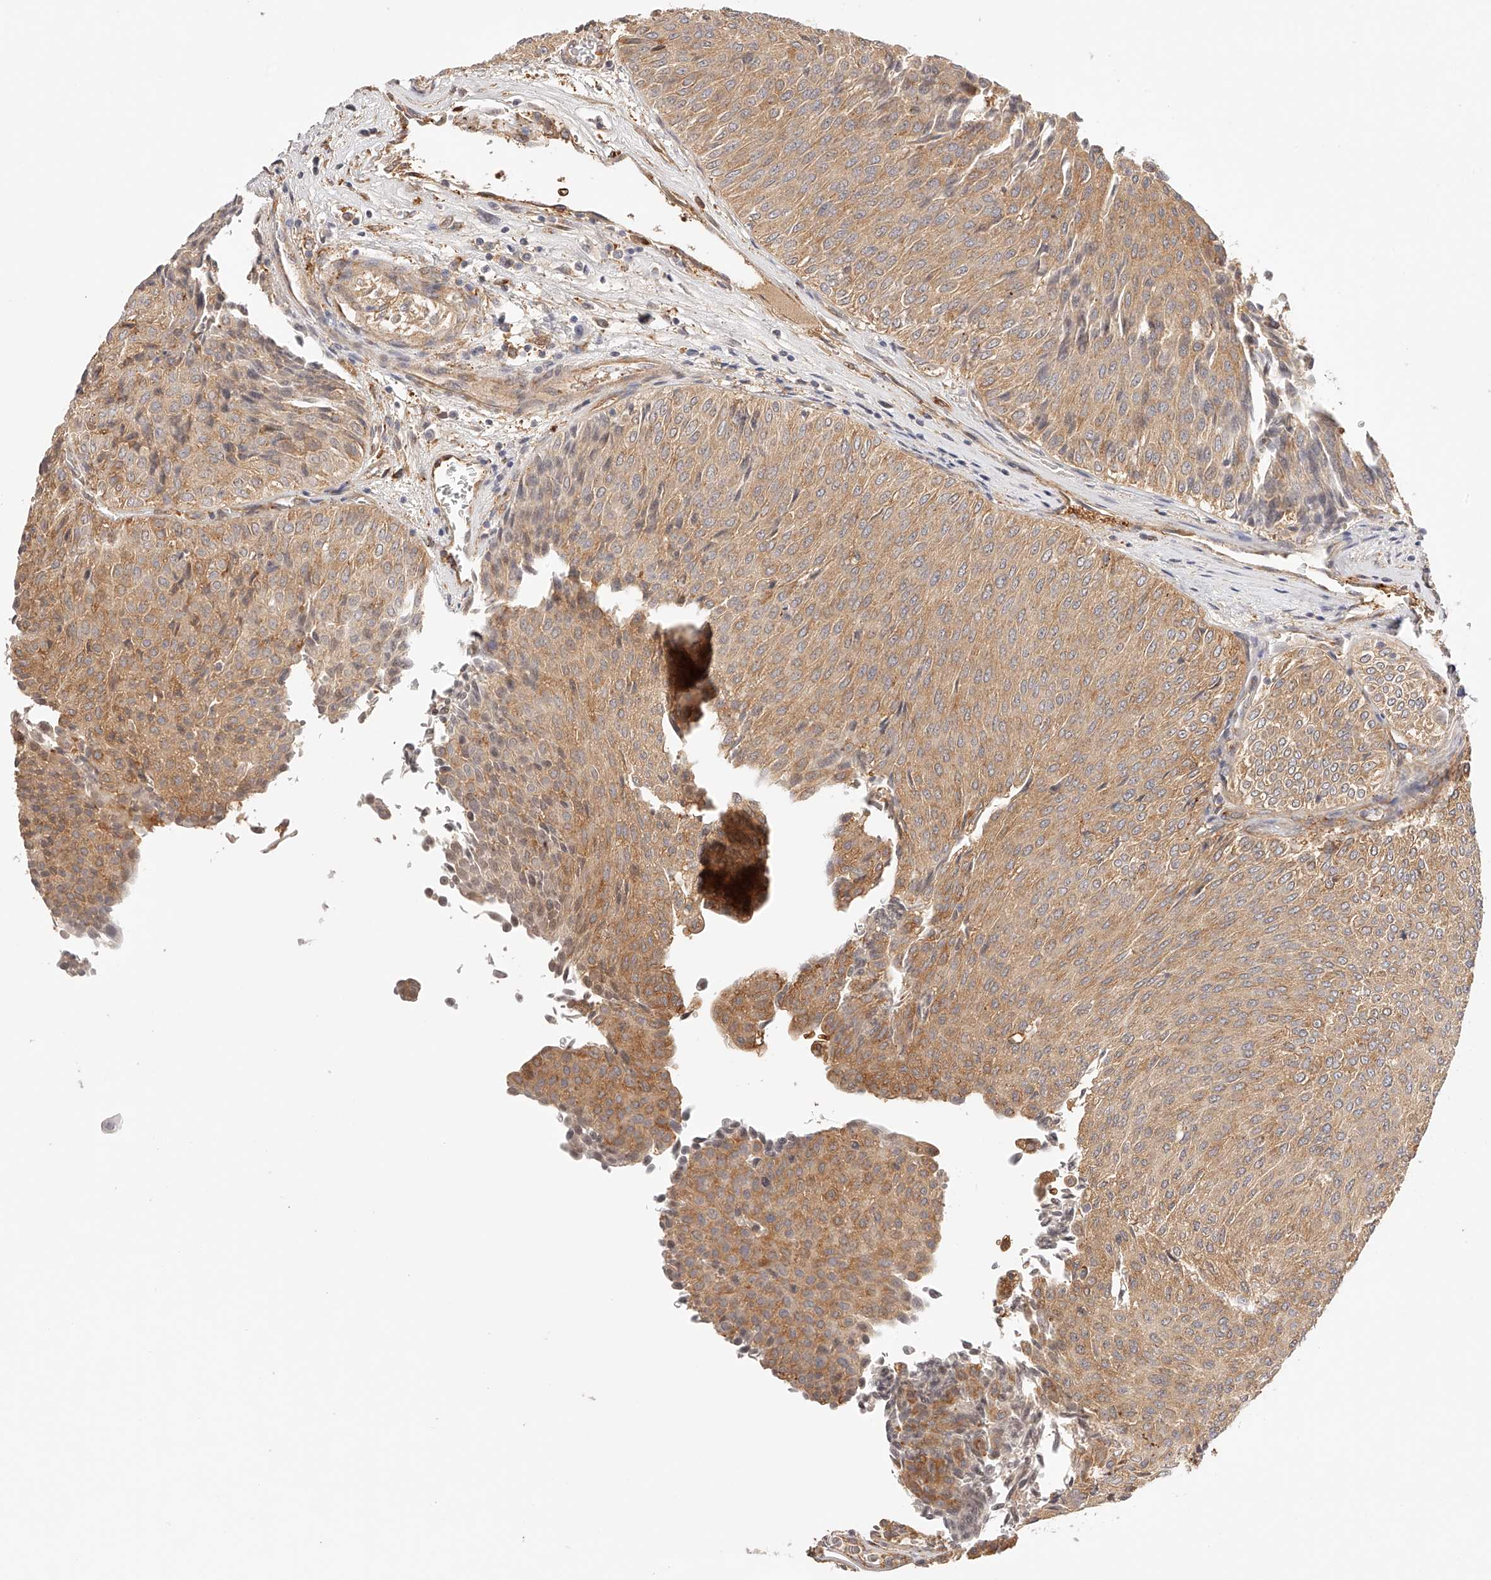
{"staining": {"intensity": "moderate", "quantity": ">75%", "location": "cytoplasmic/membranous"}, "tissue": "urothelial cancer", "cell_type": "Tumor cells", "image_type": "cancer", "snomed": [{"axis": "morphology", "description": "Urothelial carcinoma, Low grade"}, {"axis": "topography", "description": "Urinary bladder"}], "caption": "The photomicrograph displays immunohistochemical staining of urothelial carcinoma (low-grade). There is moderate cytoplasmic/membranous positivity is present in about >75% of tumor cells.", "gene": "SYNC", "patient": {"sex": "male", "age": 78}}